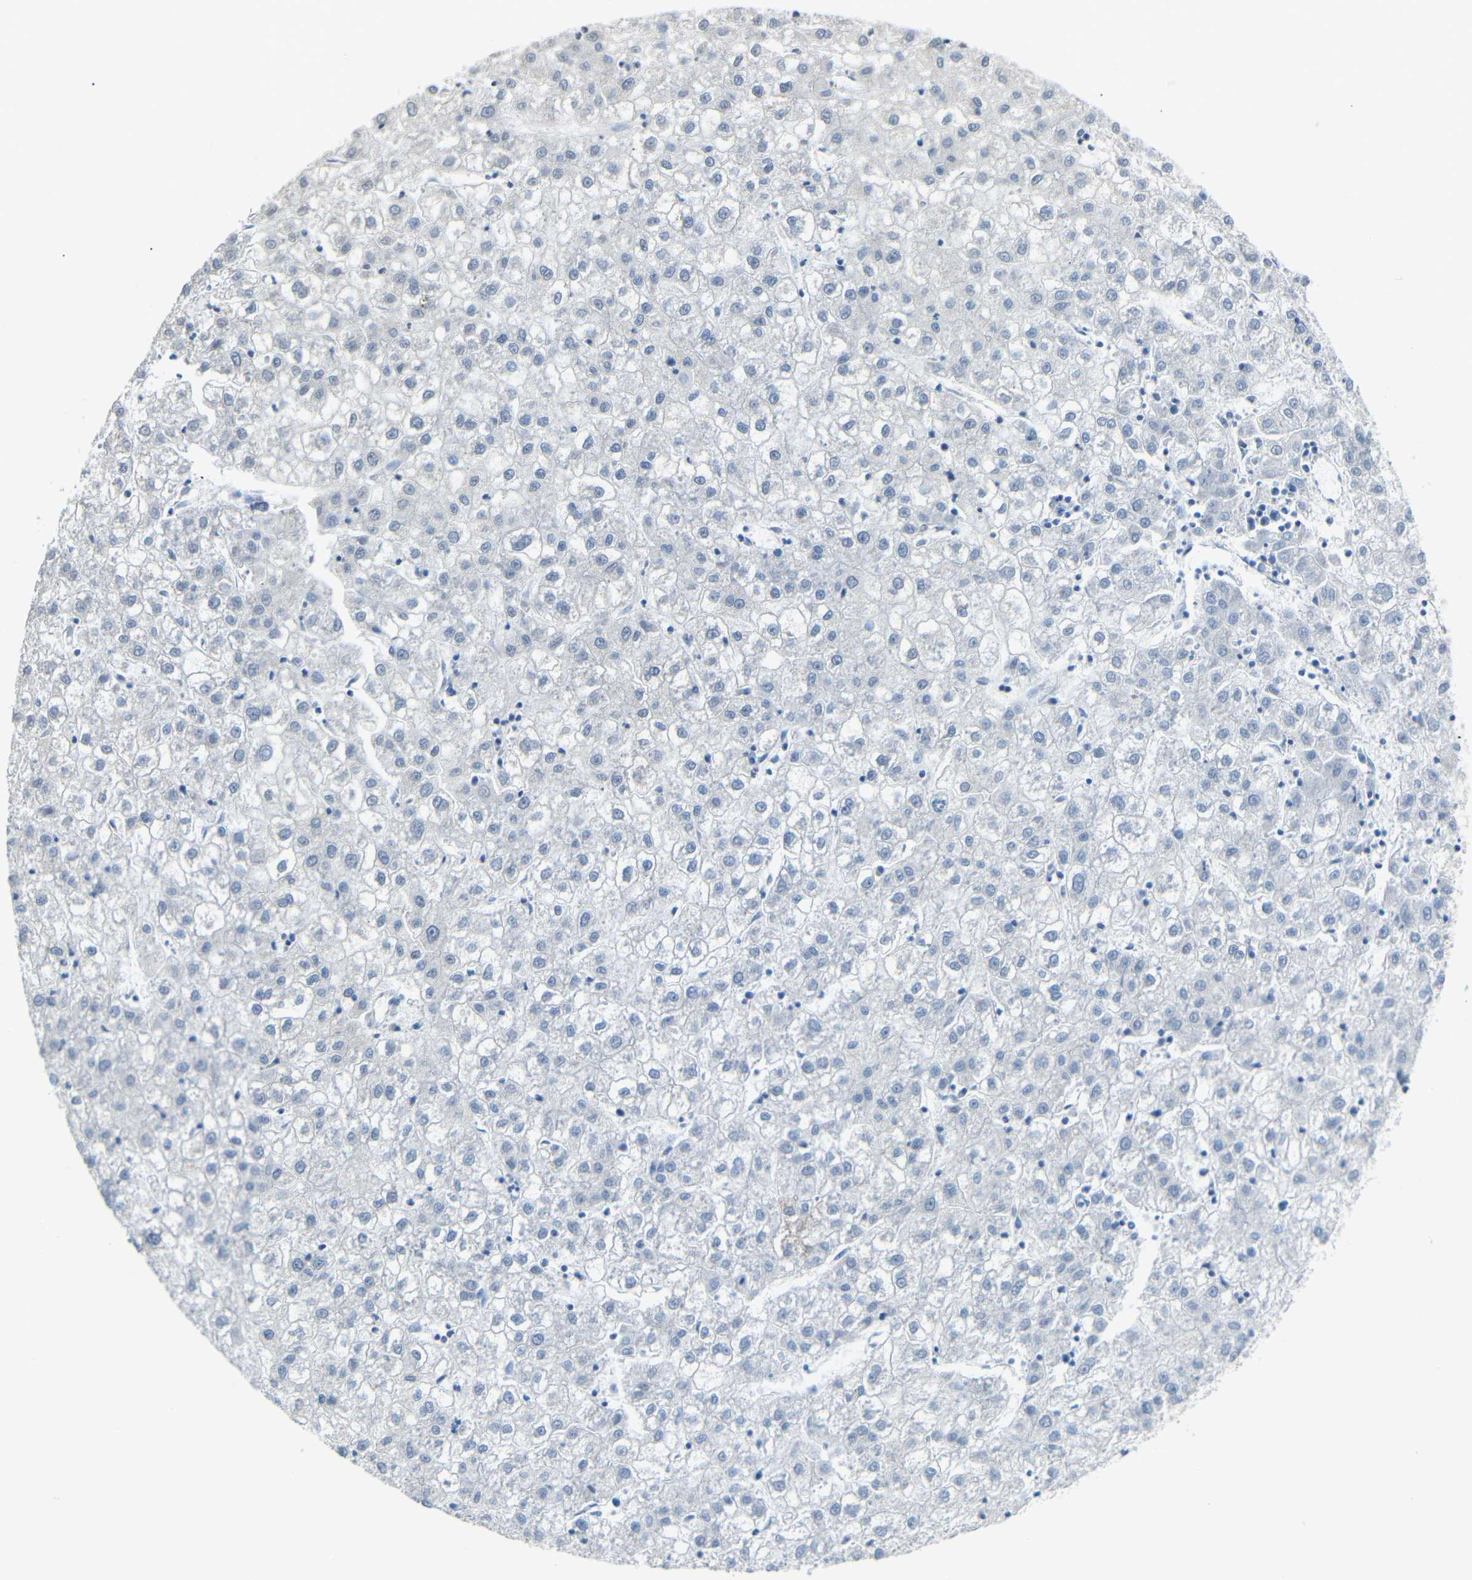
{"staining": {"intensity": "negative", "quantity": "none", "location": "none"}, "tissue": "liver cancer", "cell_type": "Tumor cells", "image_type": "cancer", "snomed": [{"axis": "morphology", "description": "Carcinoma, Hepatocellular, NOS"}, {"axis": "topography", "description": "Liver"}], "caption": "A histopathology image of human liver hepatocellular carcinoma is negative for staining in tumor cells.", "gene": "GPR158", "patient": {"sex": "male", "age": 72}}